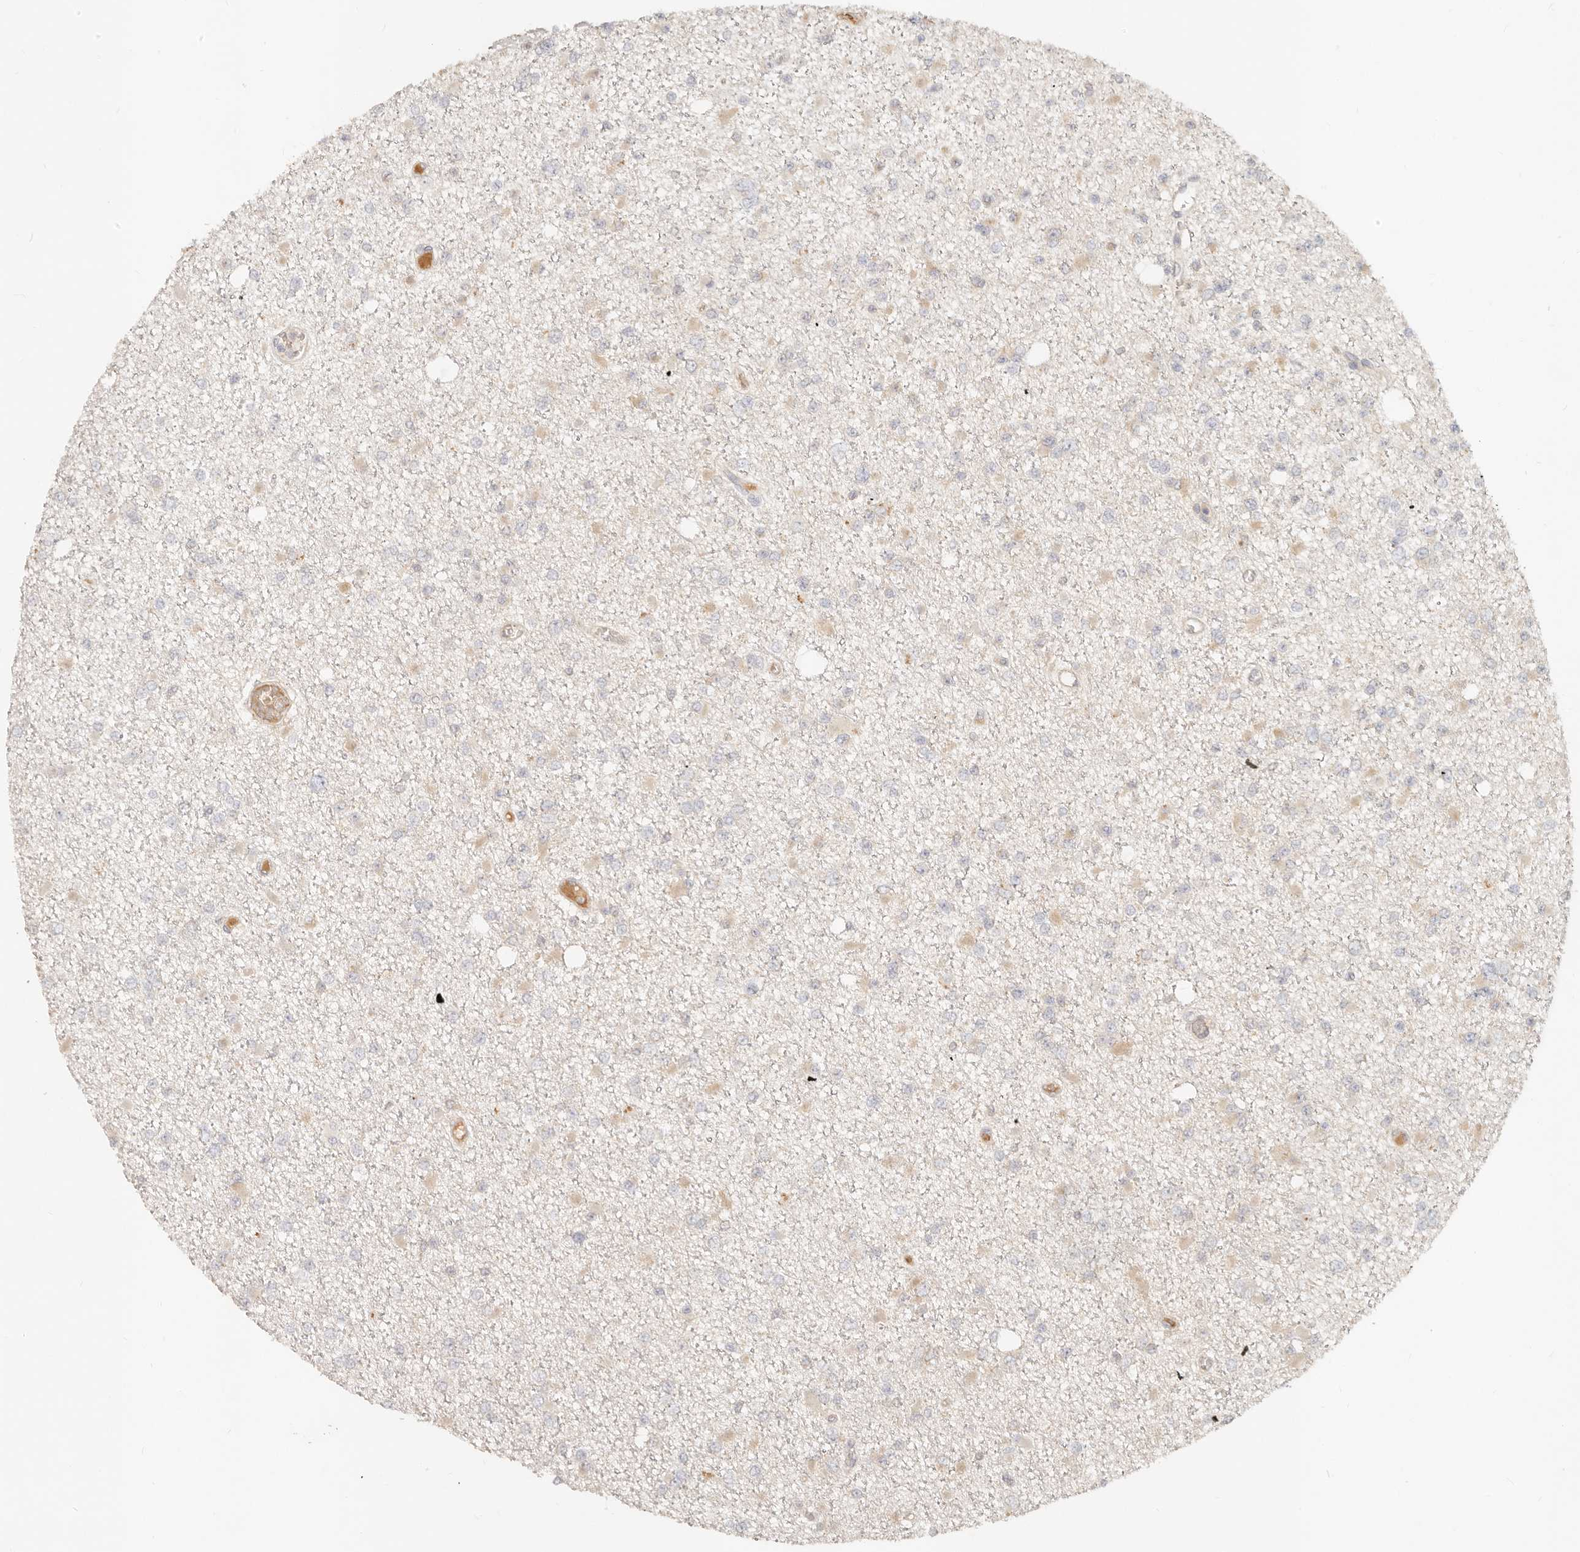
{"staining": {"intensity": "negative", "quantity": "none", "location": "none"}, "tissue": "glioma", "cell_type": "Tumor cells", "image_type": "cancer", "snomed": [{"axis": "morphology", "description": "Glioma, malignant, Low grade"}, {"axis": "topography", "description": "Brain"}], "caption": "Photomicrograph shows no significant protein staining in tumor cells of glioma.", "gene": "NECAP2", "patient": {"sex": "female", "age": 22}}